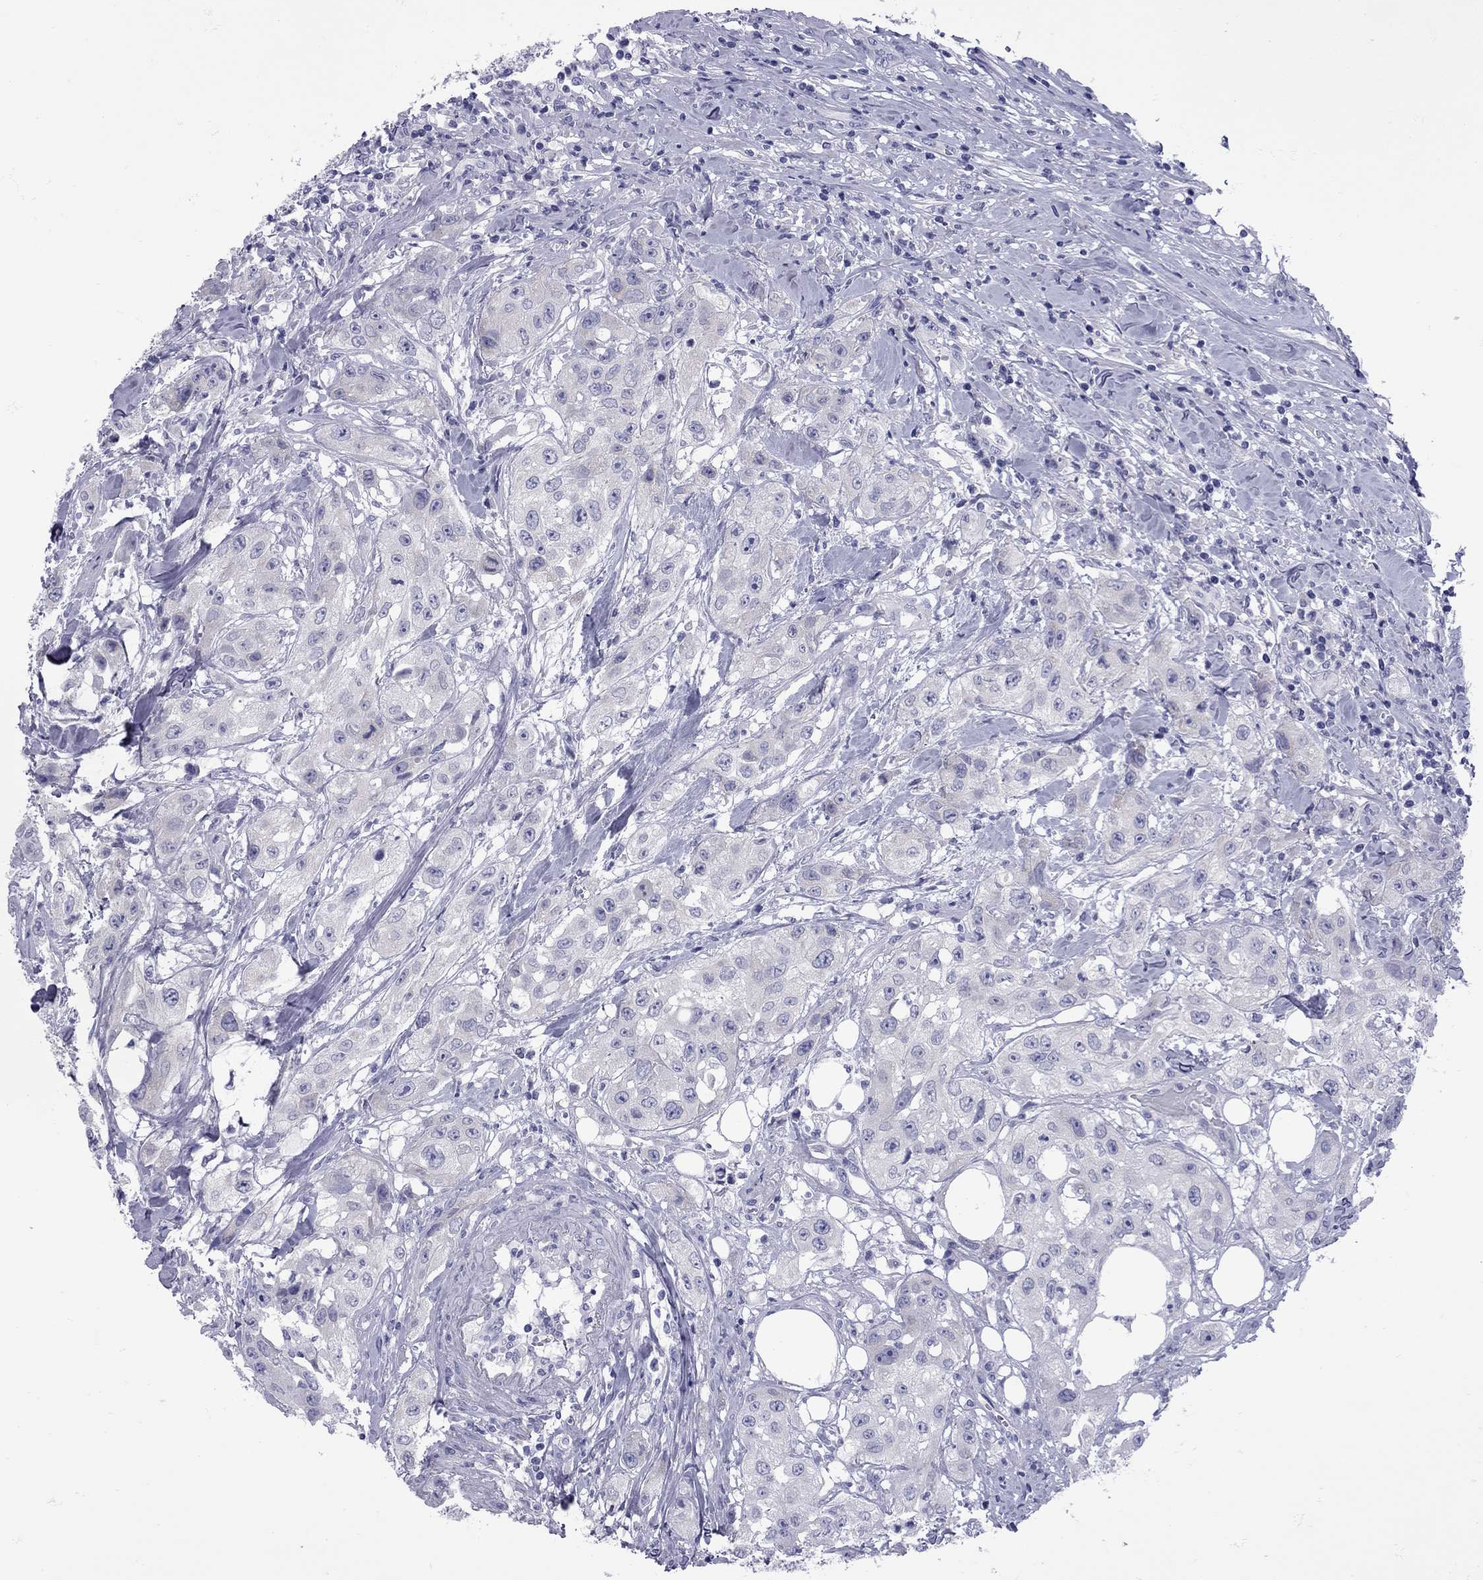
{"staining": {"intensity": "negative", "quantity": "none", "location": "none"}, "tissue": "urothelial cancer", "cell_type": "Tumor cells", "image_type": "cancer", "snomed": [{"axis": "morphology", "description": "Urothelial carcinoma, High grade"}, {"axis": "topography", "description": "Urinary bladder"}], "caption": "This is an immunohistochemistry histopathology image of urothelial cancer. There is no staining in tumor cells.", "gene": "EPPIN", "patient": {"sex": "male", "age": 79}}